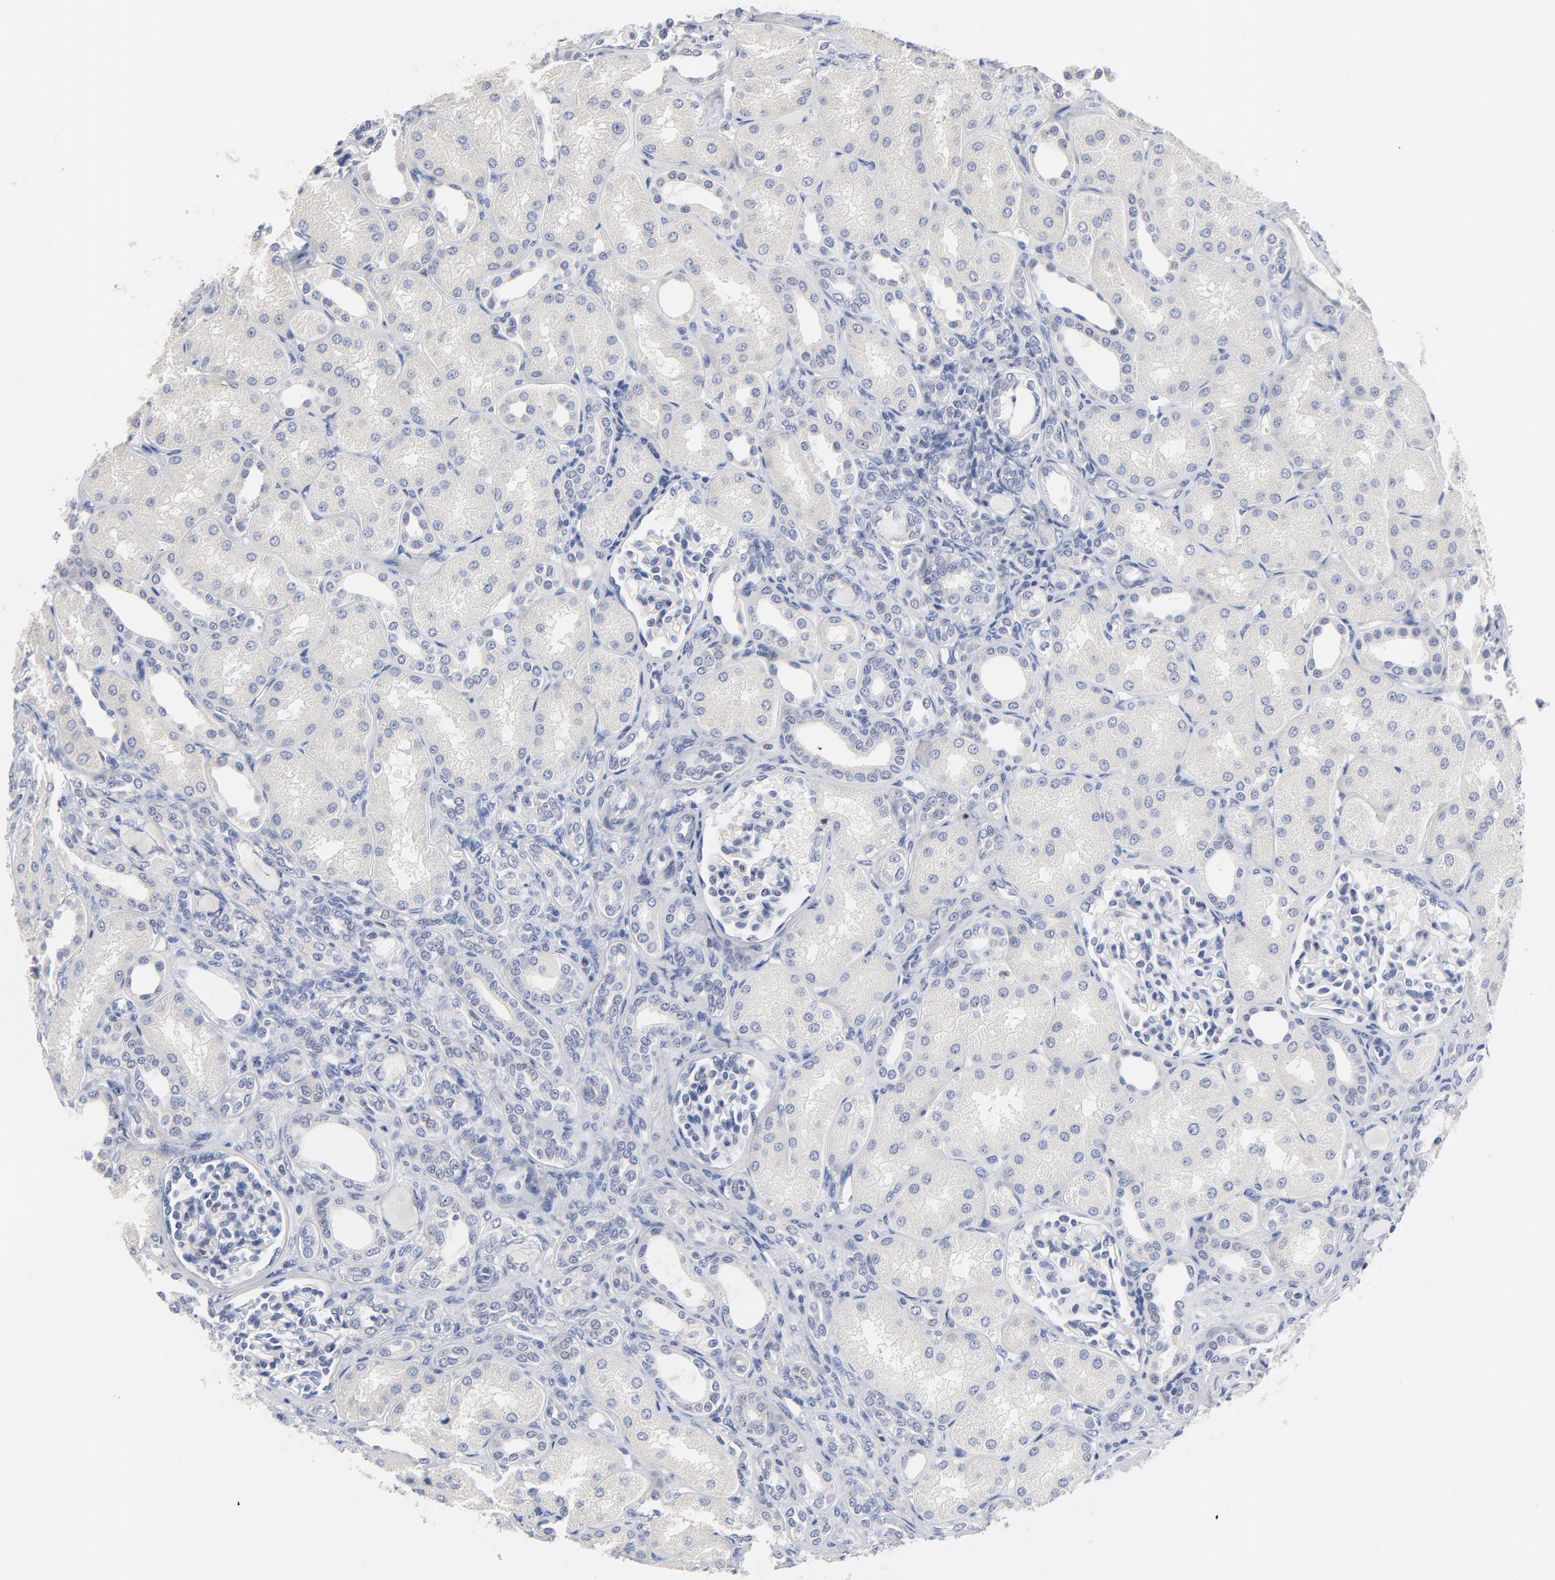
{"staining": {"intensity": "negative", "quantity": "none", "location": "none"}, "tissue": "kidney", "cell_type": "Cells in glomeruli", "image_type": "normal", "snomed": [{"axis": "morphology", "description": "Normal tissue, NOS"}, {"axis": "topography", "description": "Kidney"}], "caption": "Histopathology image shows no significant protein staining in cells in glomeruli of benign kidney.", "gene": "AADAC", "patient": {"sex": "male", "age": 7}}